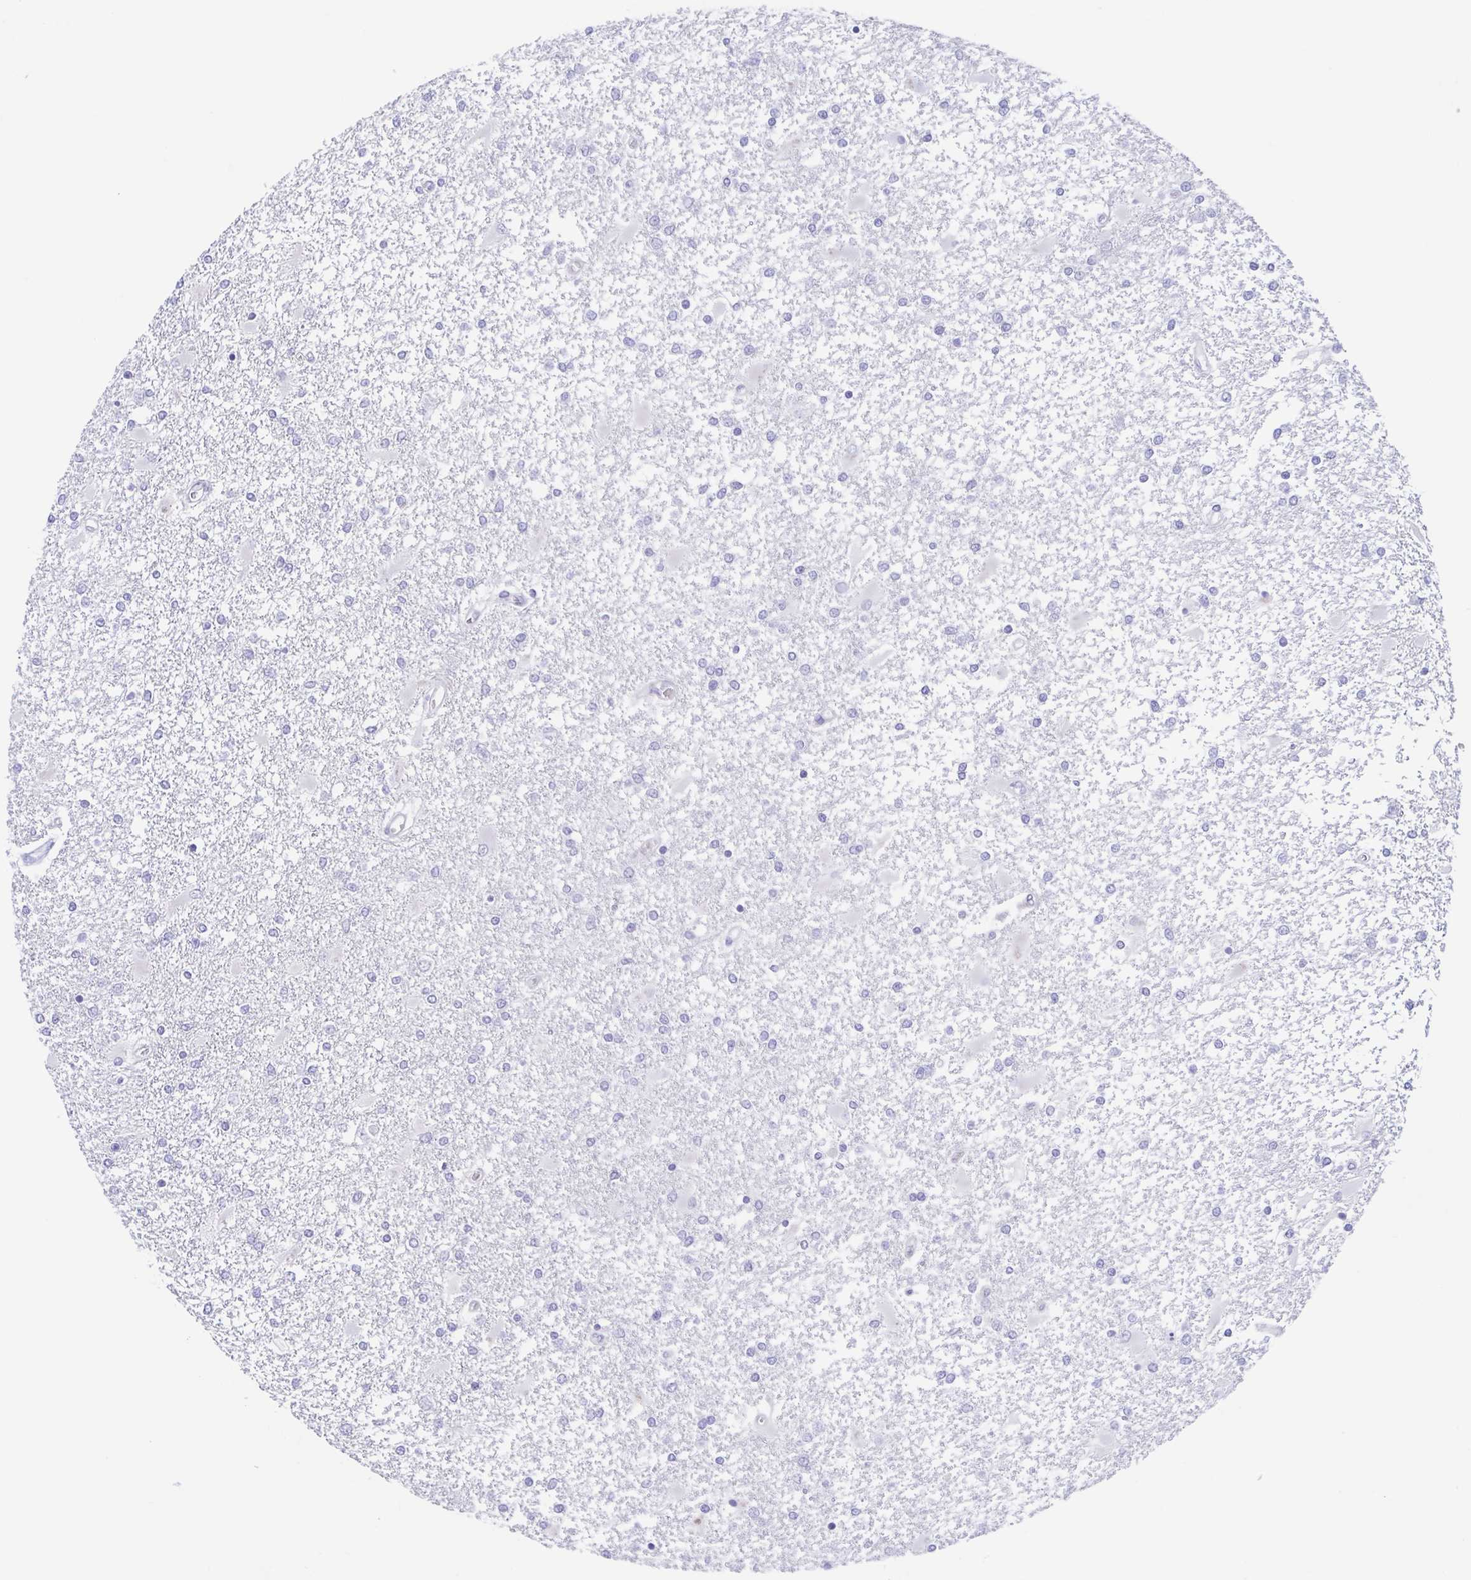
{"staining": {"intensity": "negative", "quantity": "none", "location": "none"}, "tissue": "glioma", "cell_type": "Tumor cells", "image_type": "cancer", "snomed": [{"axis": "morphology", "description": "Glioma, malignant, High grade"}, {"axis": "topography", "description": "Cerebral cortex"}], "caption": "Tumor cells show no significant protein positivity in malignant glioma (high-grade).", "gene": "TEX12", "patient": {"sex": "male", "age": 79}}